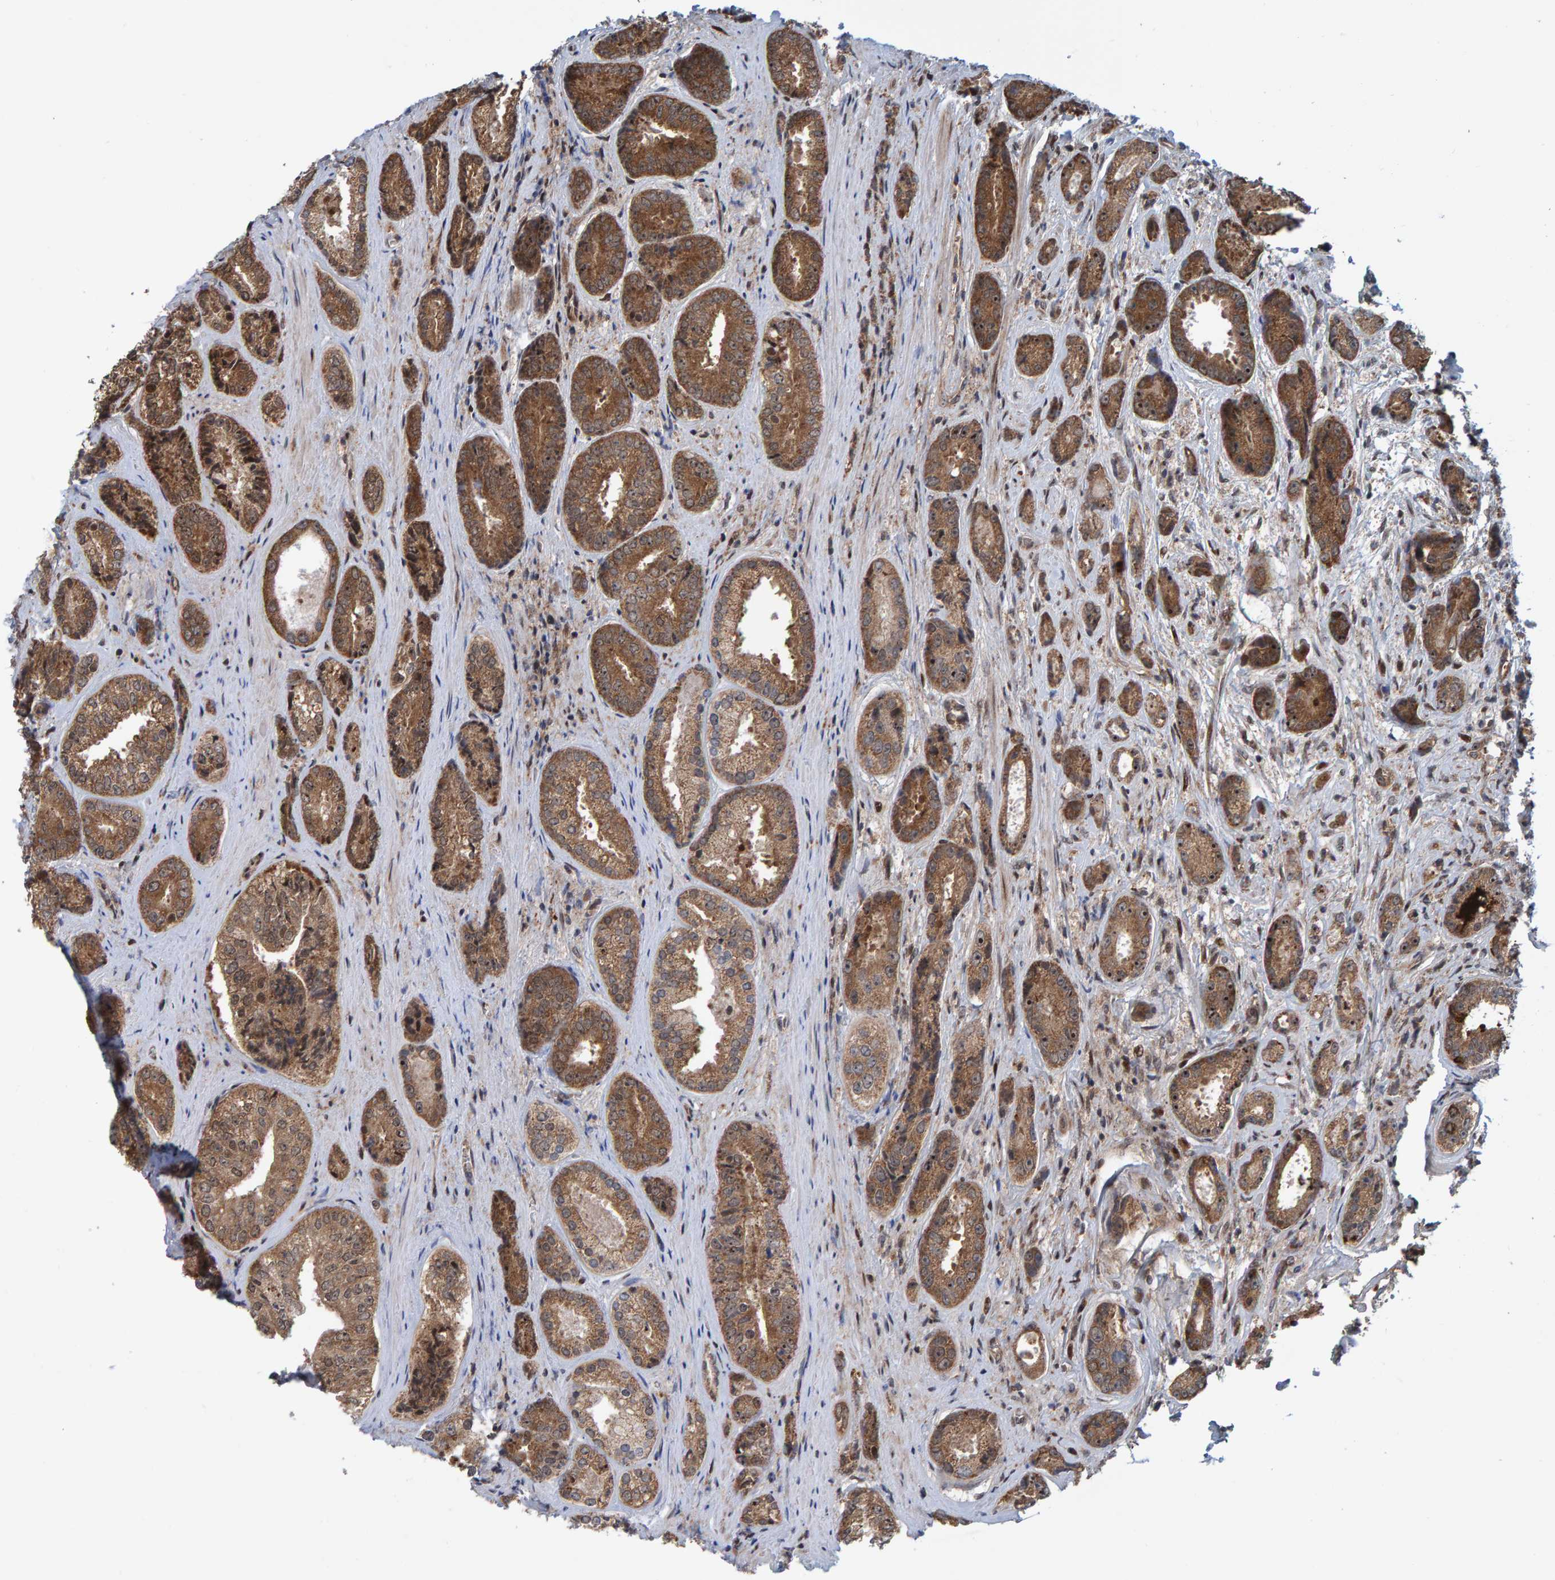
{"staining": {"intensity": "moderate", "quantity": ">75%", "location": "cytoplasmic/membranous,nuclear"}, "tissue": "prostate cancer", "cell_type": "Tumor cells", "image_type": "cancer", "snomed": [{"axis": "morphology", "description": "Adenocarcinoma, High grade"}, {"axis": "topography", "description": "Prostate"}], "caption": "This image demonstrates immunohistochemistry (IHC) staining of prostate high-grade adenocarcinoma, with medium moderate cytoplasmic/membranous and nuclear expression in approximately >75% of tumor cells.", "gene": "ZNF366", "patient": {"sex": "male", "age": 61}}